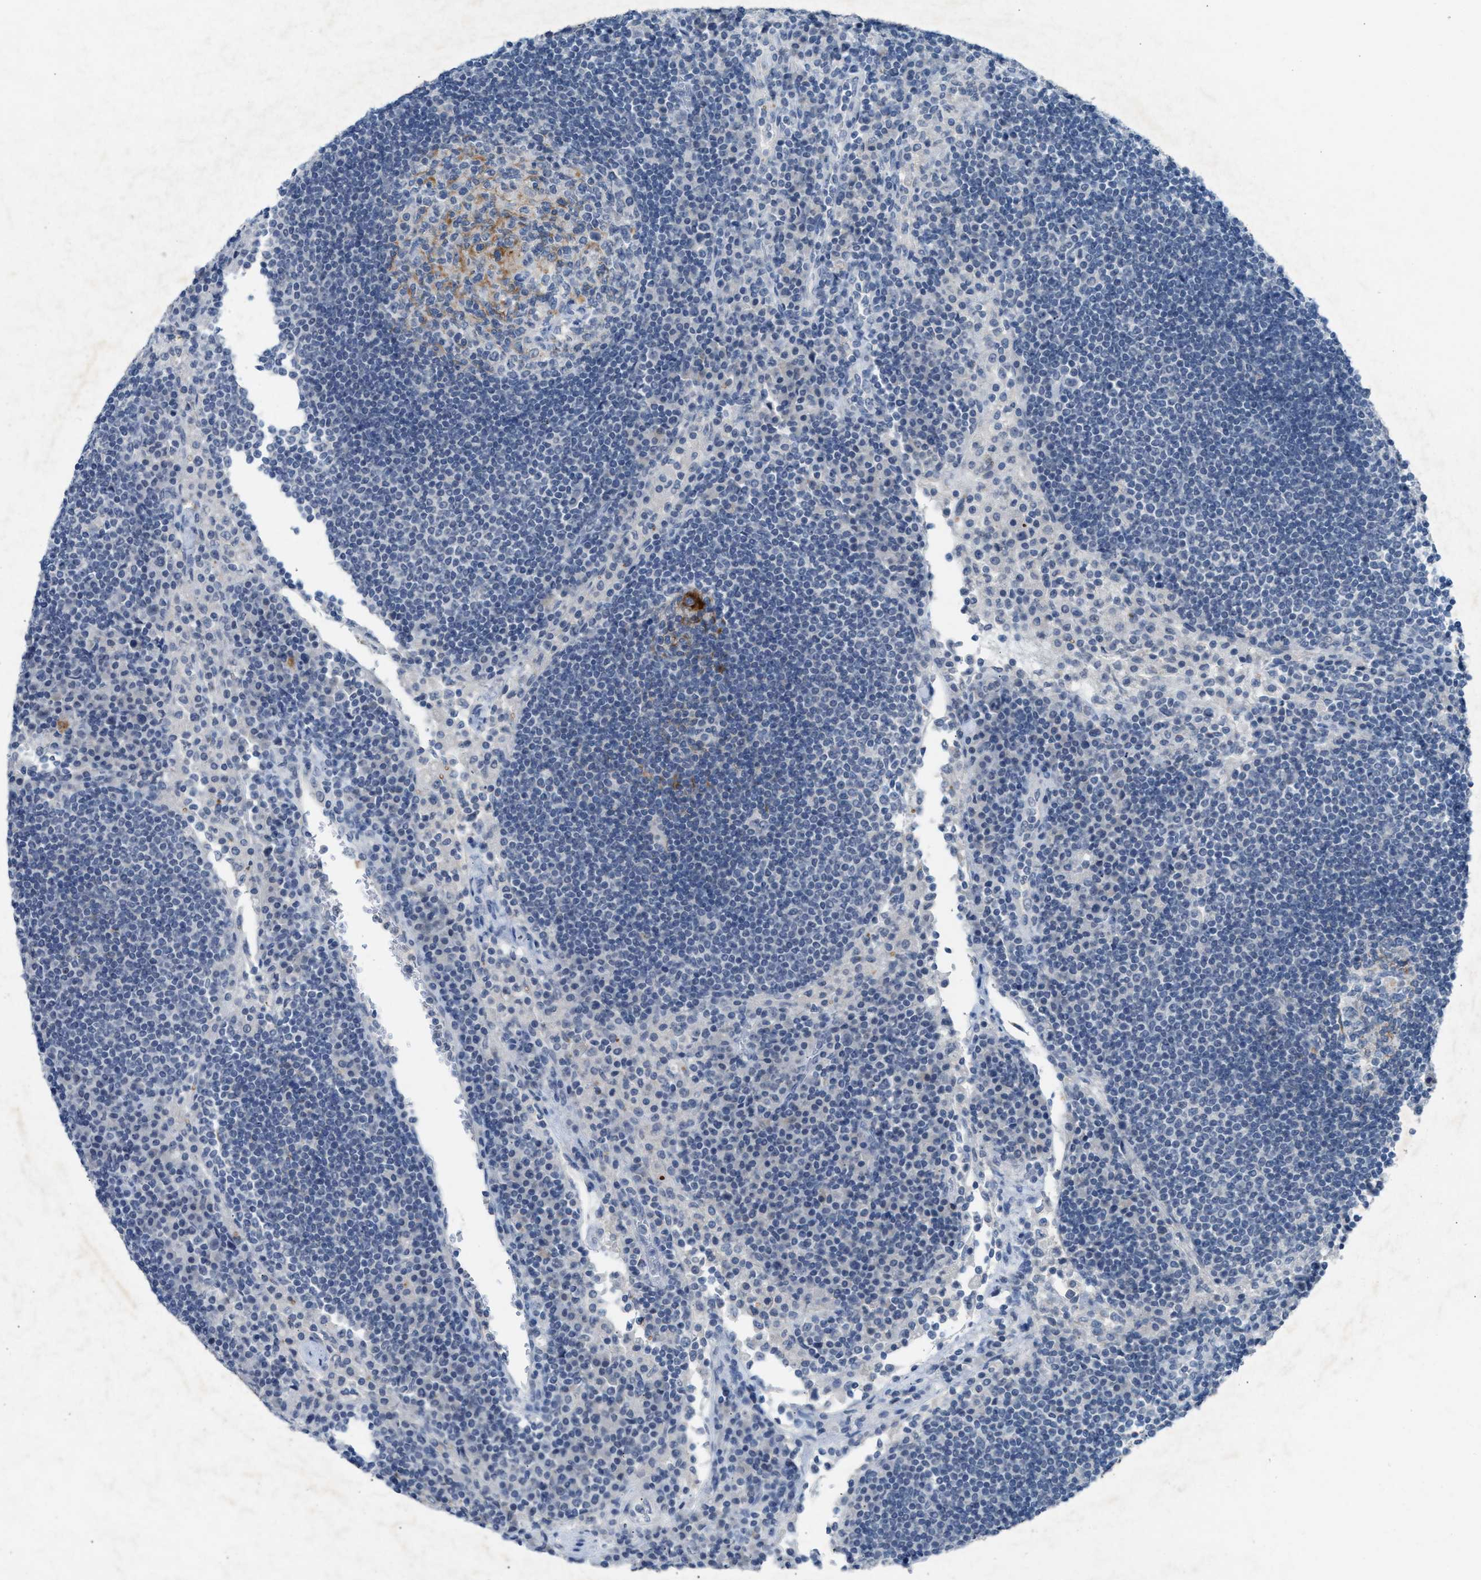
{"staining": {"intensity": "weak", "quantity": "<25%", "location": "cytoplasmic/membranous"}, "tissue": "lymph node", "cell_type": "Germinal center cells", "image_type": "normal", "snomed": [{"axis": "morphology", "description": "Normal tissue, NOS"}, {"axis": "topography", "description": "Lymph node"}], "caption": "Immunohistochemistry (IHC) of benign human lymph node shows no expression in germinal center cells.", "gene": "SLC5A5", "patient": {"sex": "female", "age": 53}}